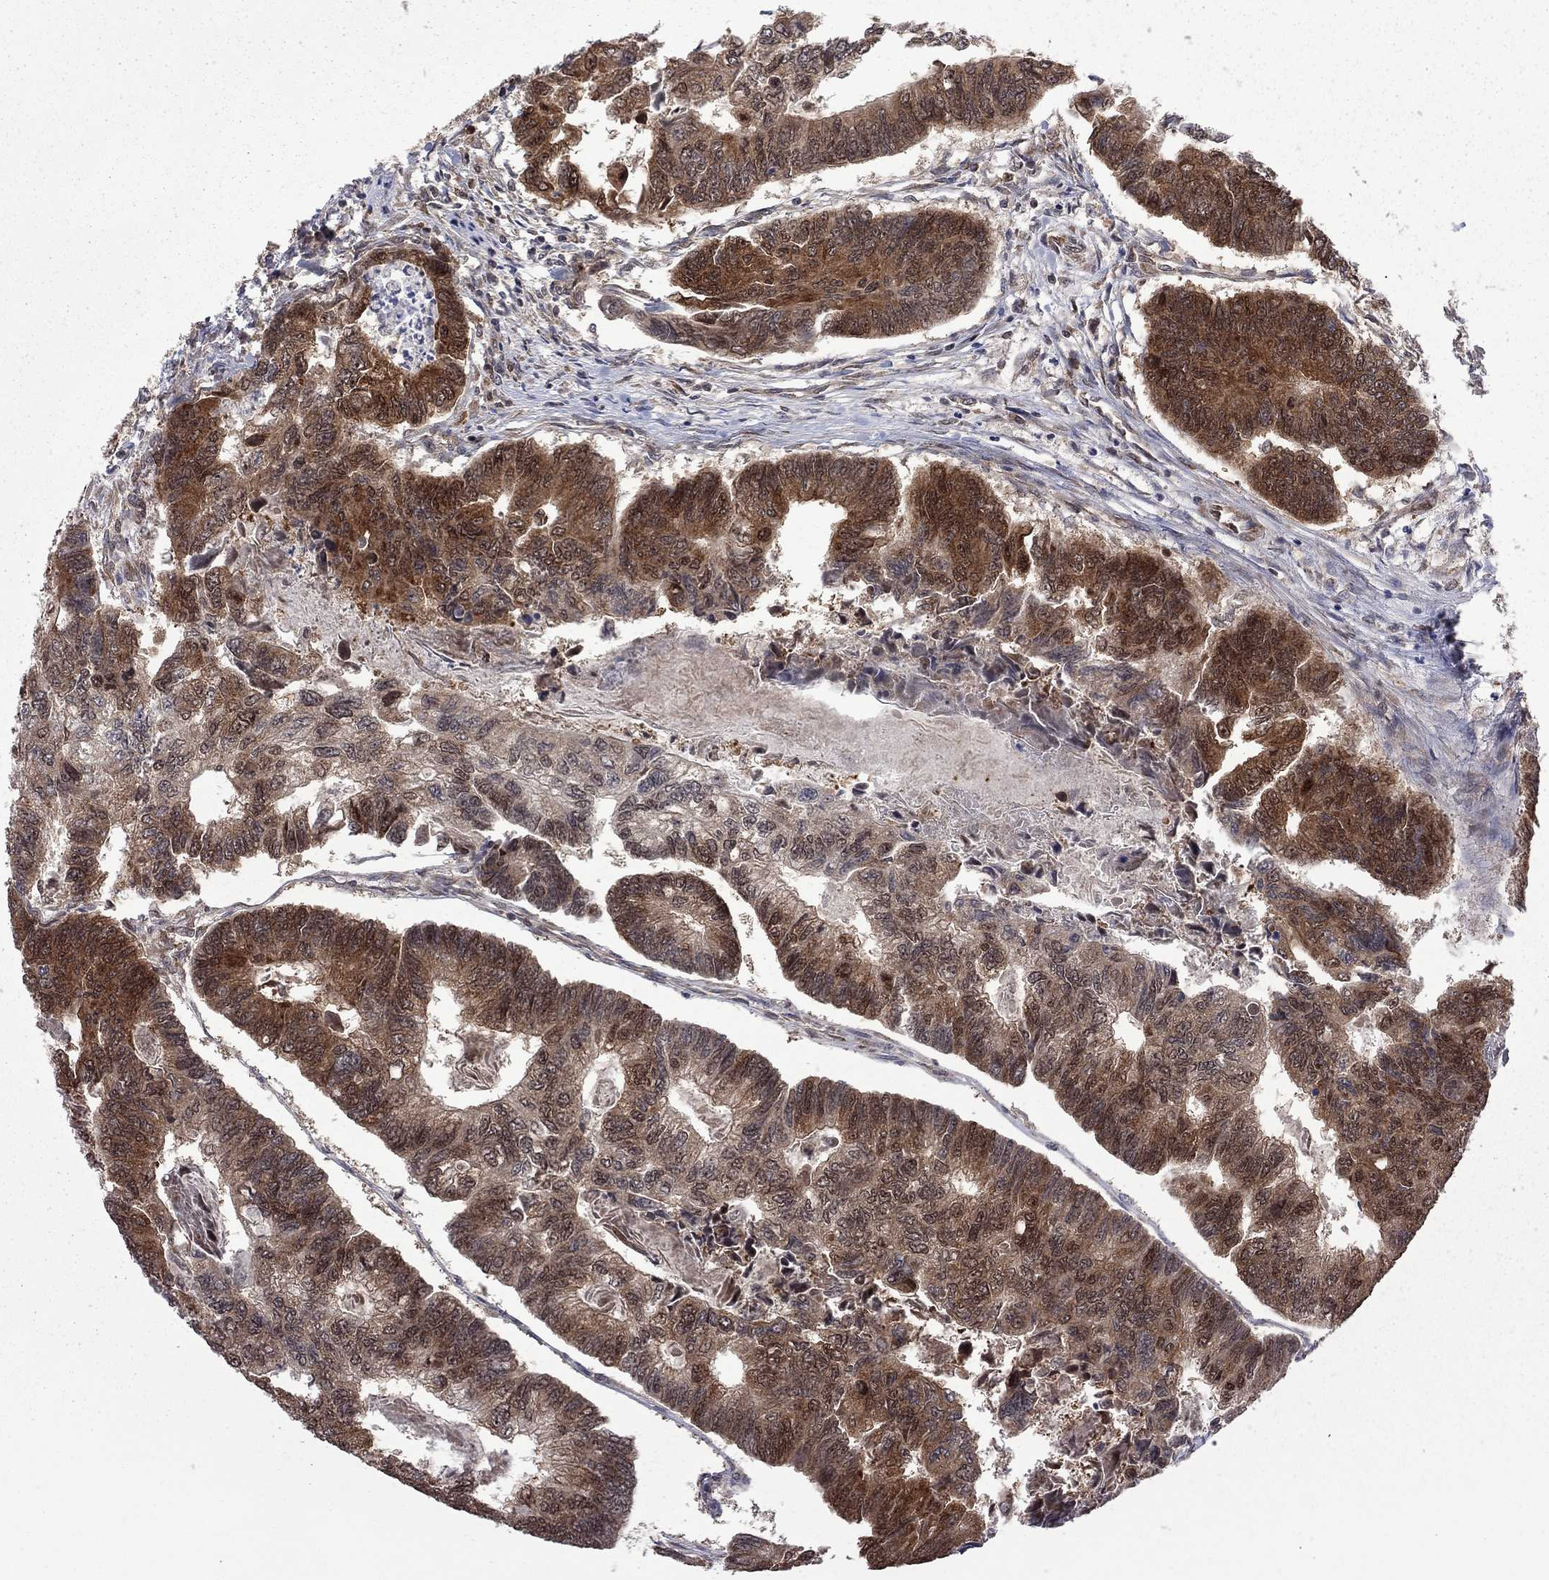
{"staining": {"intensity": "strong", "quantity": "25%-75%", "location": "cytoplasmic/membranous"}, "tissue": "colorectal cancer", "cell_type": "Tumor cells", "image_type": "cancer", "snomed": [{"axis": "morphology", "description": "Adenocarcinoma, NOS"}, {"axis": "topography", "description": "Colon"}], "caption": "The histopathology image displays a brown stain indicating the presence of a protein in the cytoplasmic/membranous of tumor cells in colorectal cancer.", "gene": "NAA50", "patient": {"sex": "female", "age": 65}}